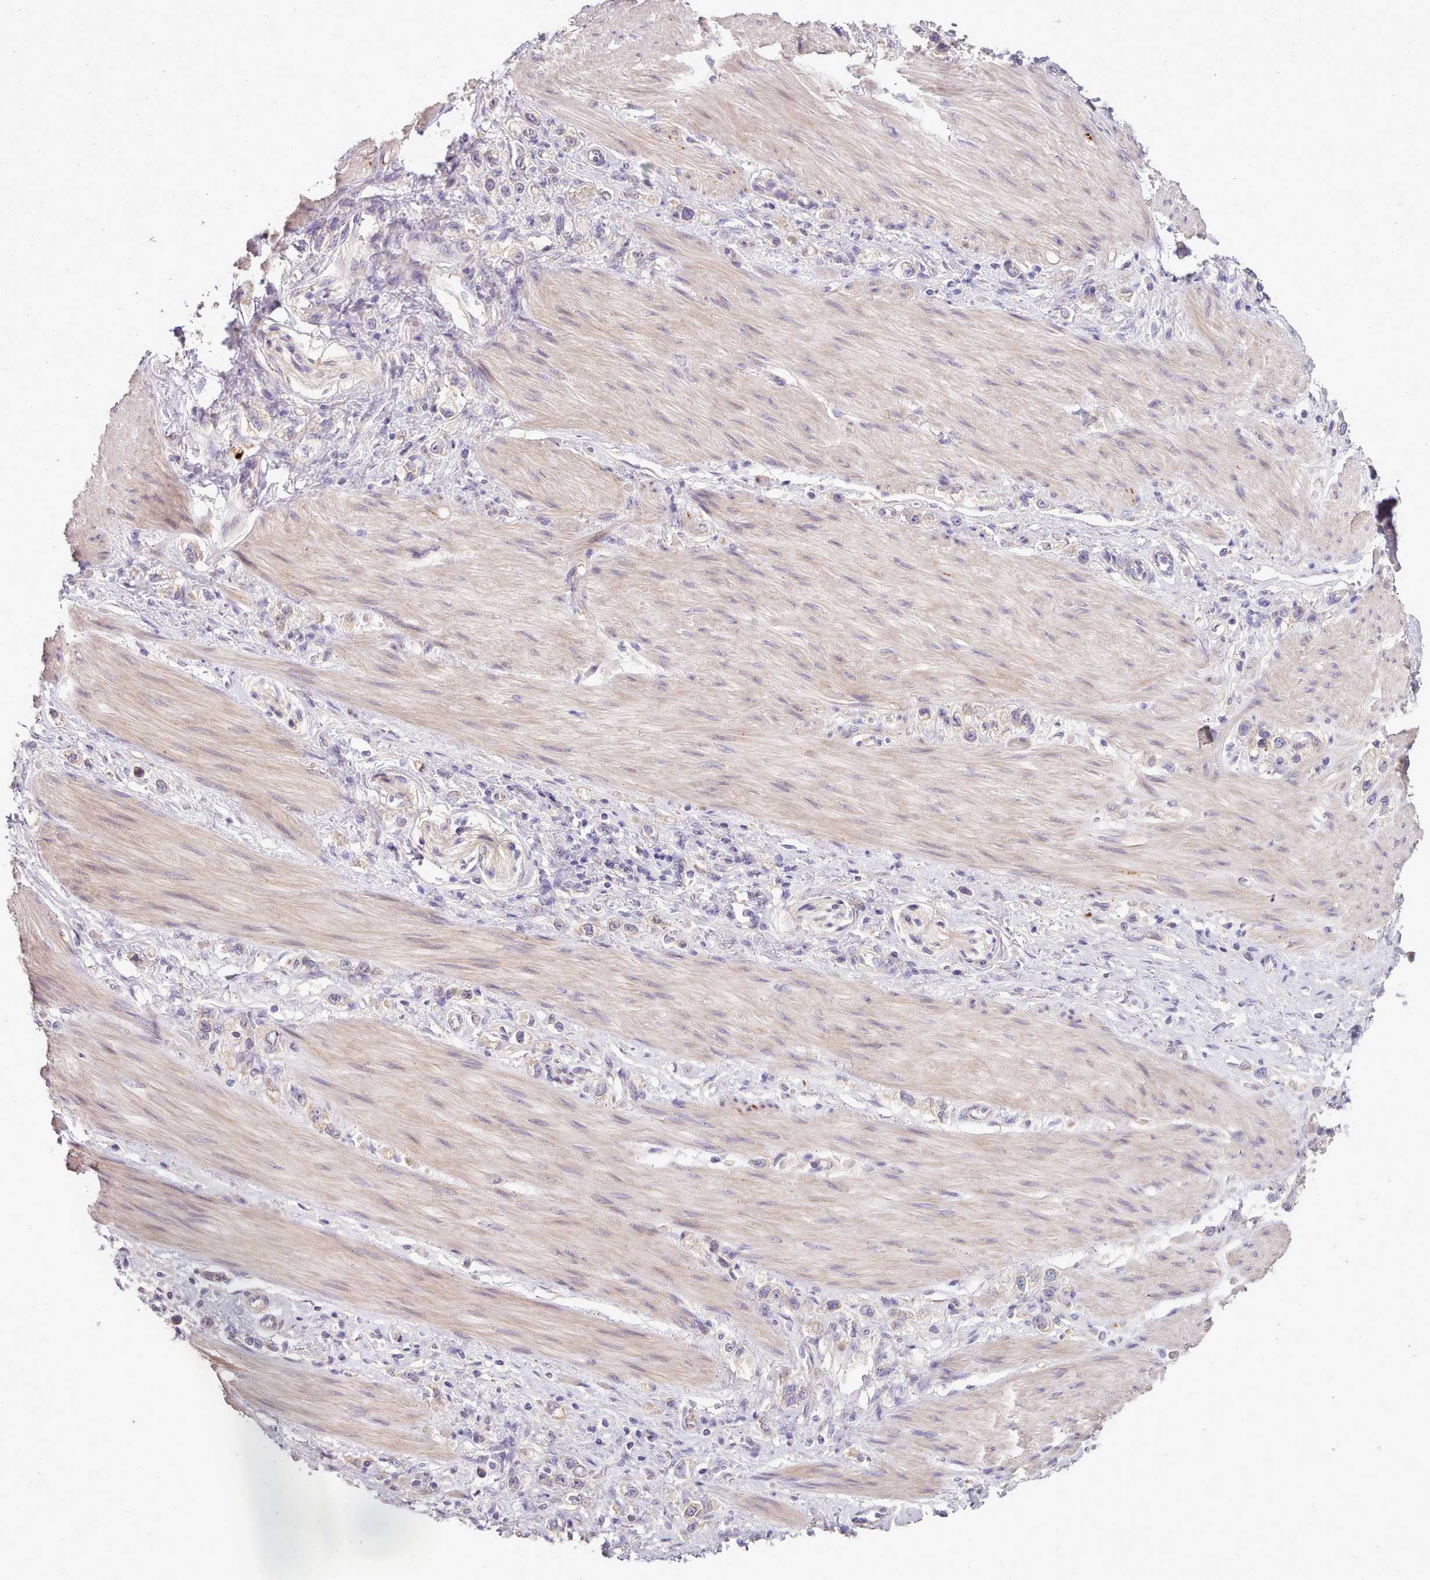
{"staining": {"intensity": "negative", "quantity": "none", "location": "none"}, "tissue": "stomach cancer", "cell_type": "Tumor cells", "image_type": "cancer", "snomed": [{"axis": "morphology", "description": "Adenocarcinoma, NOS"}, {"axis": "topography", "description": "Stomach"}], "caption": "This is a image of immunohistochemistry staining of stomach cancer, which shows no staining in tumor cells. Nuclei are stained in blue.", "gene": "DPF1", "patient": {"sex": "female", "age": 65}}